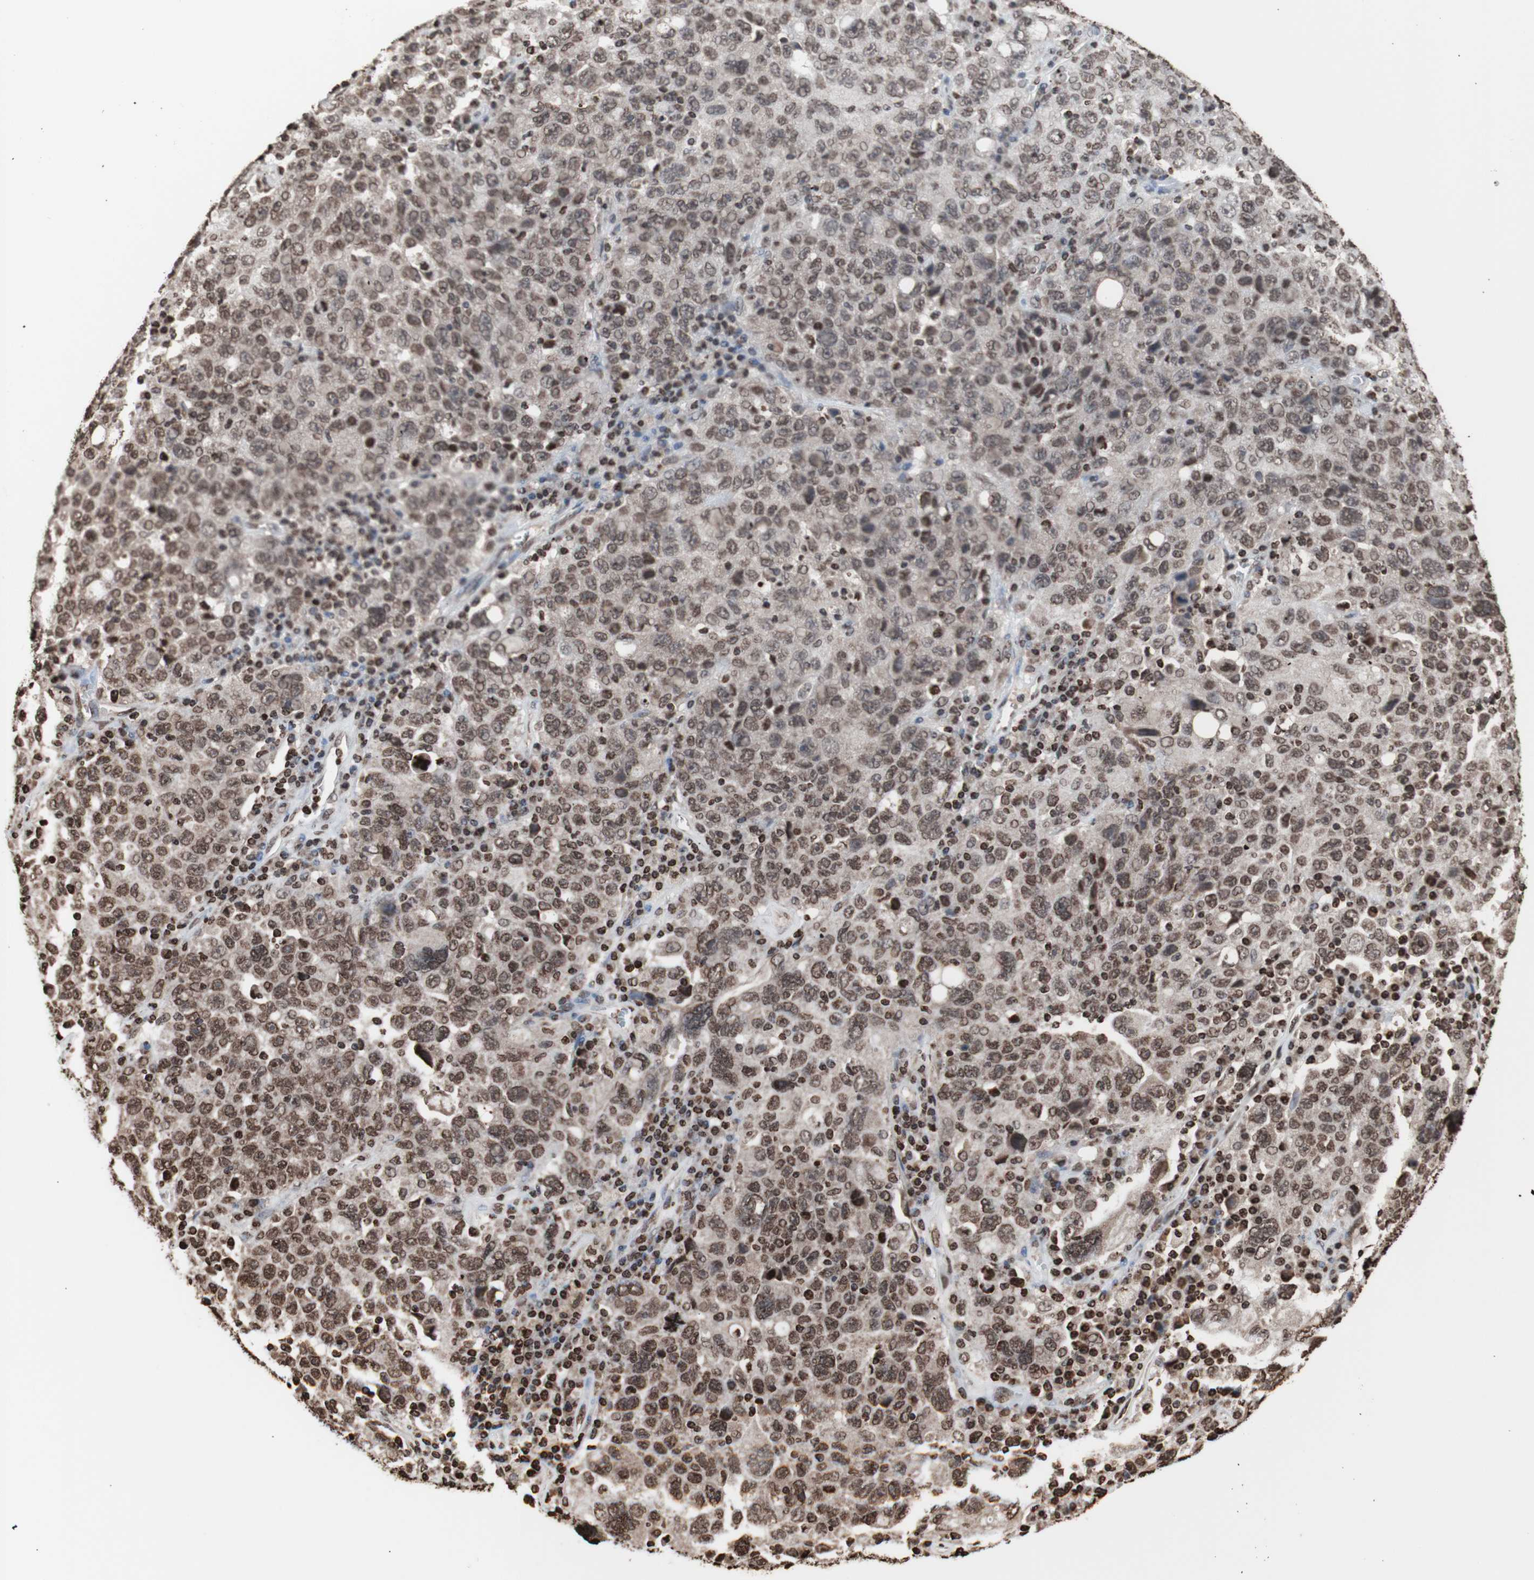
{"staining": {"intensity": "moderate", "quantity": ">75%", "location": "nuclear"}, "tissue": "ovarian cancer", "cell_type": "Tumor cells", "image_type": "cancer", "snomed": [{"axis": "morphology", "description": "Carcinoma, endometroid"}, {"axis": "topography", "description": "Ovary"}], "caption": "Brown immunohistochemical staining in human endometroid carcinoma (ovarian) displays moderate nuclear positivity in about >75% of tumor cells.", "gene": "SNAI2", "patient": {"sex": "female", "age": 62}}